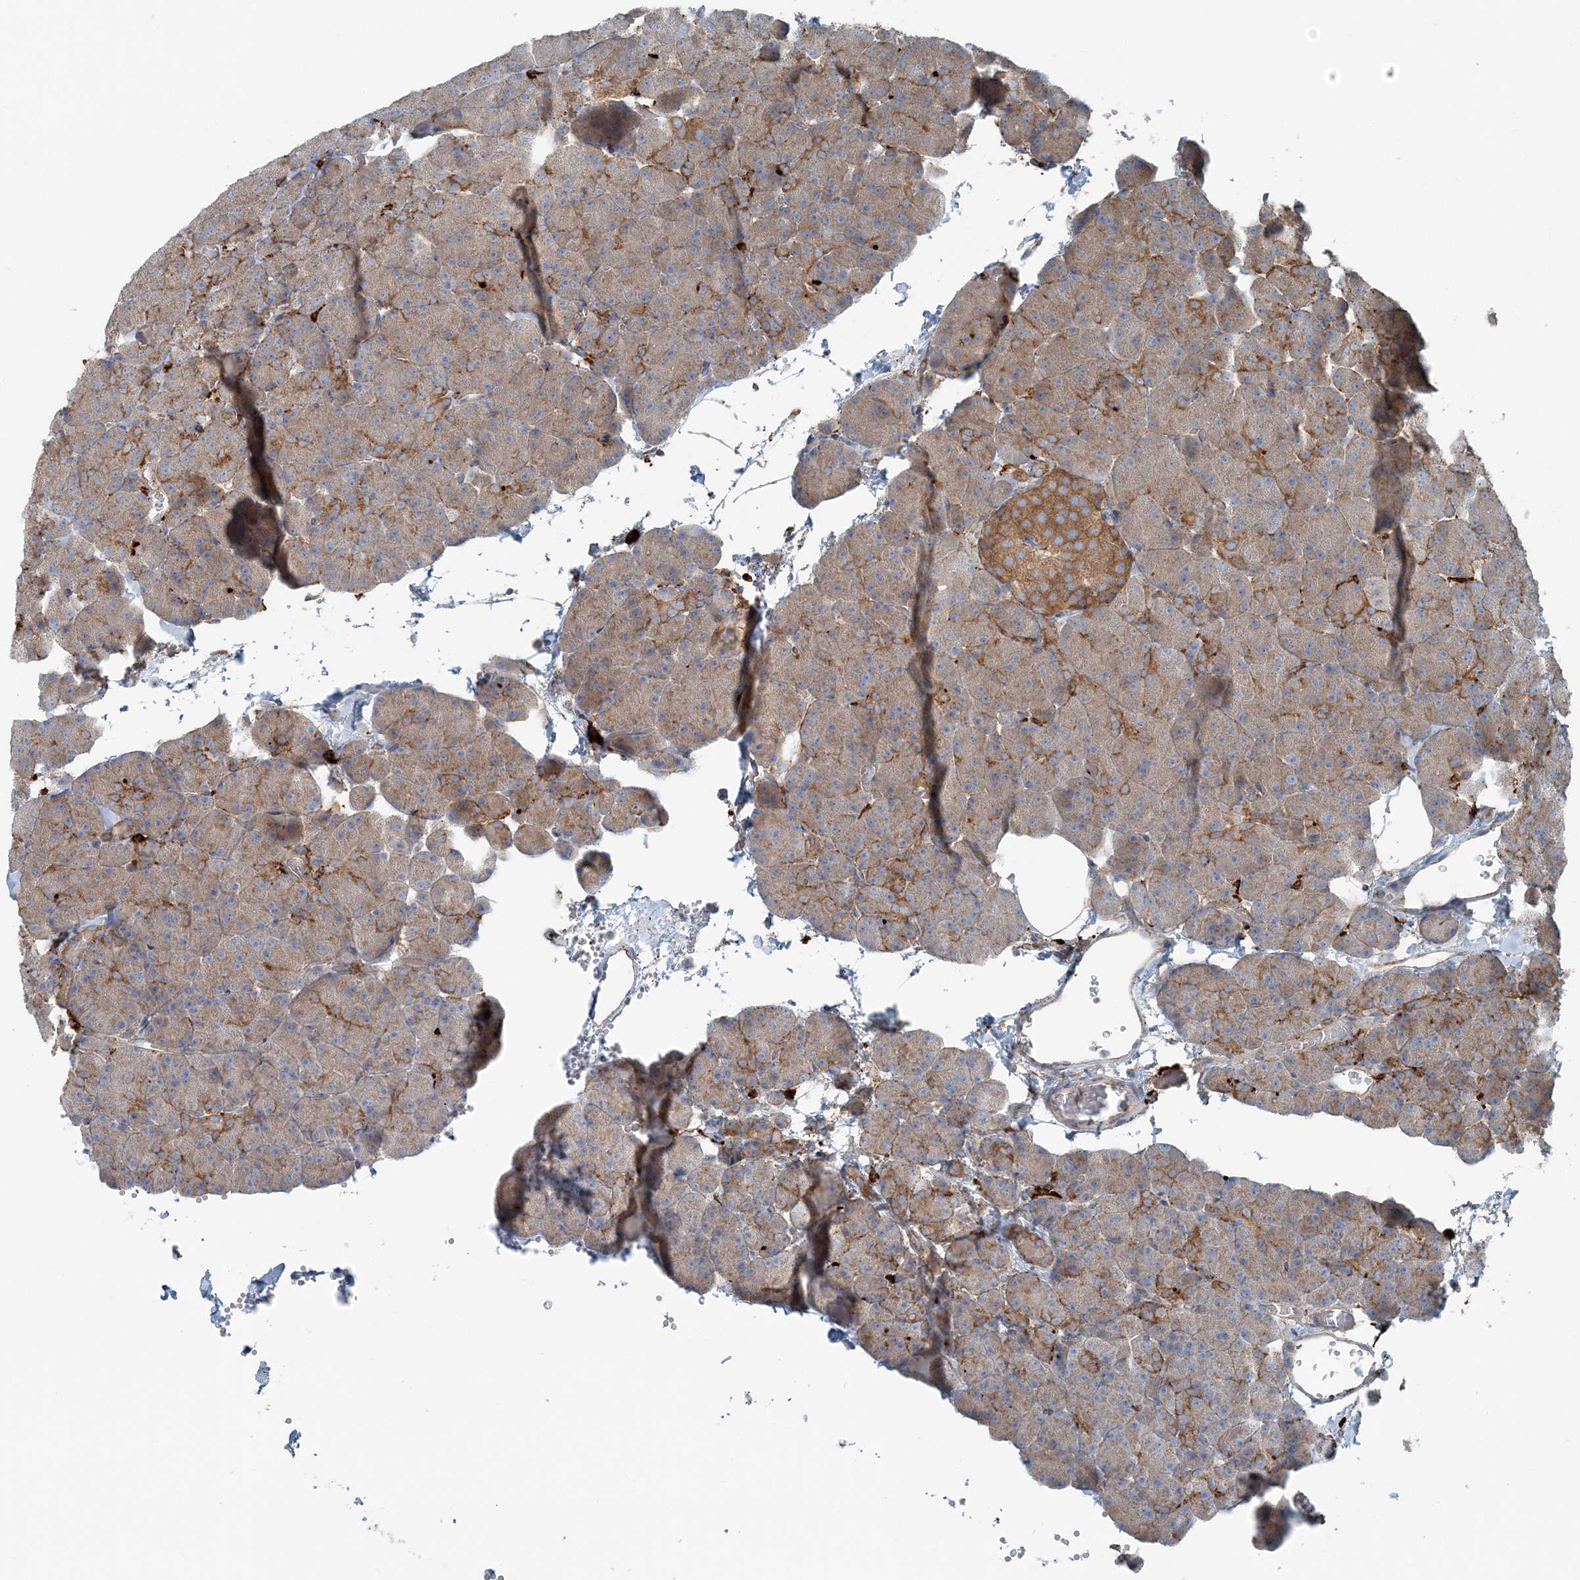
{"staining": {"intensity": "moderate", "quantity": "25%-75%", "location": "cytoplasmic/membranous"}, "tissue": "pancreas", "cell_type": "Exocrine glandular cells", "image_type": "normal", "snomed": [{"axis": "morphology", "description": "Normal tissue, NOS"}, {"axis": "morphology", "description": "Carcinoid, malignant, NOS"}, {"axis": "topography", "description": "Pancreas"}], "caption": "This micrograph reveals immunohistochemistry staining of unremarkable human pancreas, with medium moderate cytoplasmic/membranous staining in about 25%-75% of exocrine glandular cells.", "gene": "SNX2", "patient": {"sex": "female", "age": 35}}